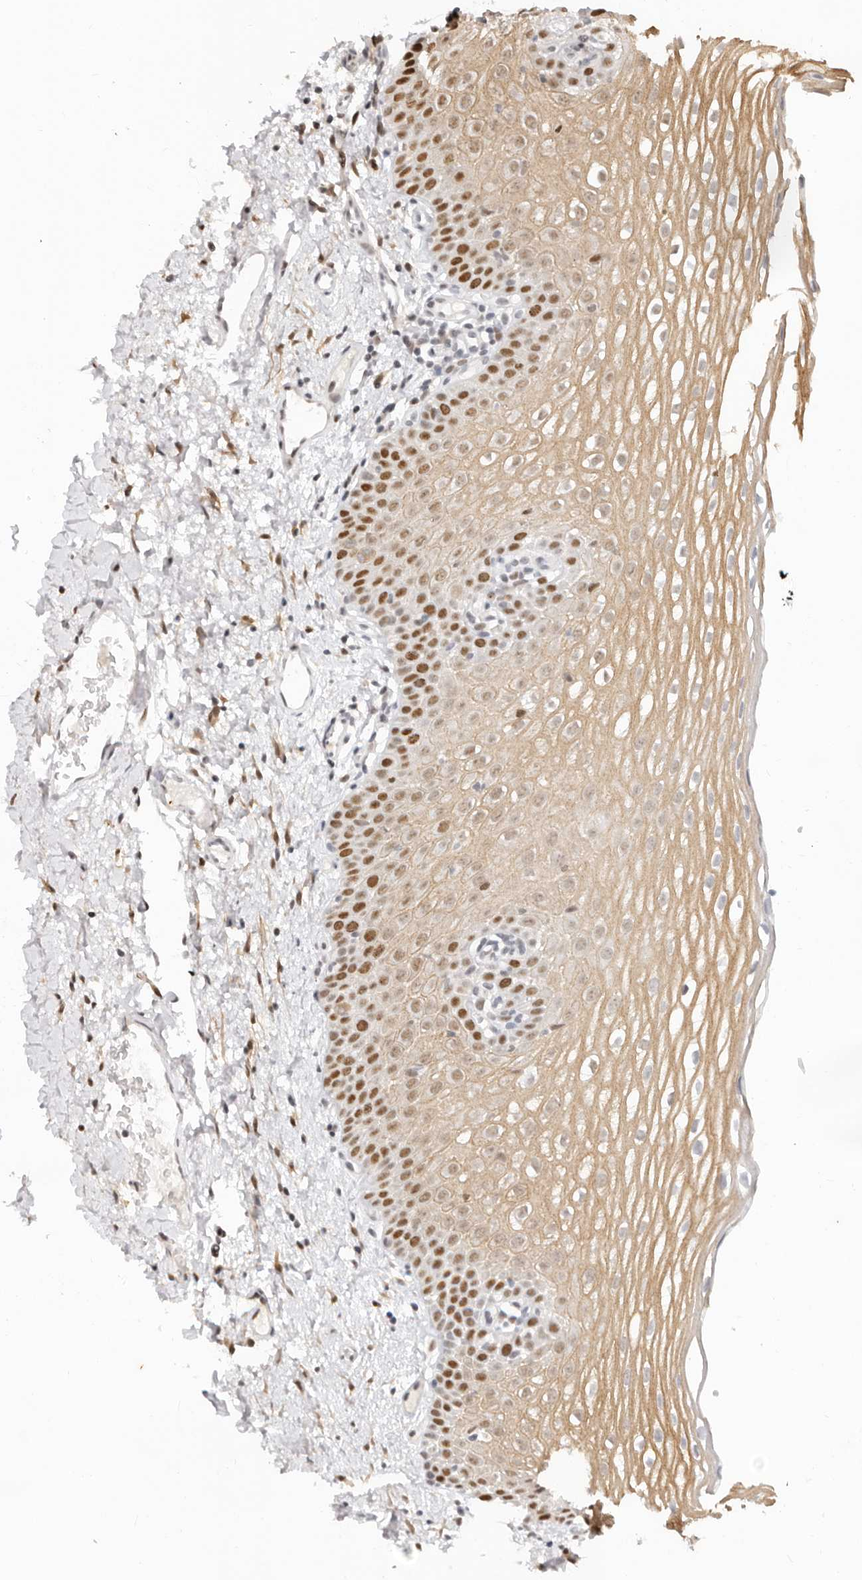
{"staining": {"intensity": "moderate", "quantity": "25%-75%", "location": "cytoplasmic/membranous,nuclear"}, "tissue": "oral mucosa", "cell_type": "Squamous epithelial cells", "image_type": "normal", "snomed": [{"axis": "morphology", "description": "Normal tissue, NOS"}, {"axis": "topography", "description": "Oral tissue"}], "caption": "An IHC histopathology image of normal tissue is shown. Protein staining in brown highlights moderate cytoplasmic/membranous,nuclear positivity in oral mucosa within squamous epithelial cells.", "gene": "RFC2", "patient": {"sex": "female", "age": 56}}